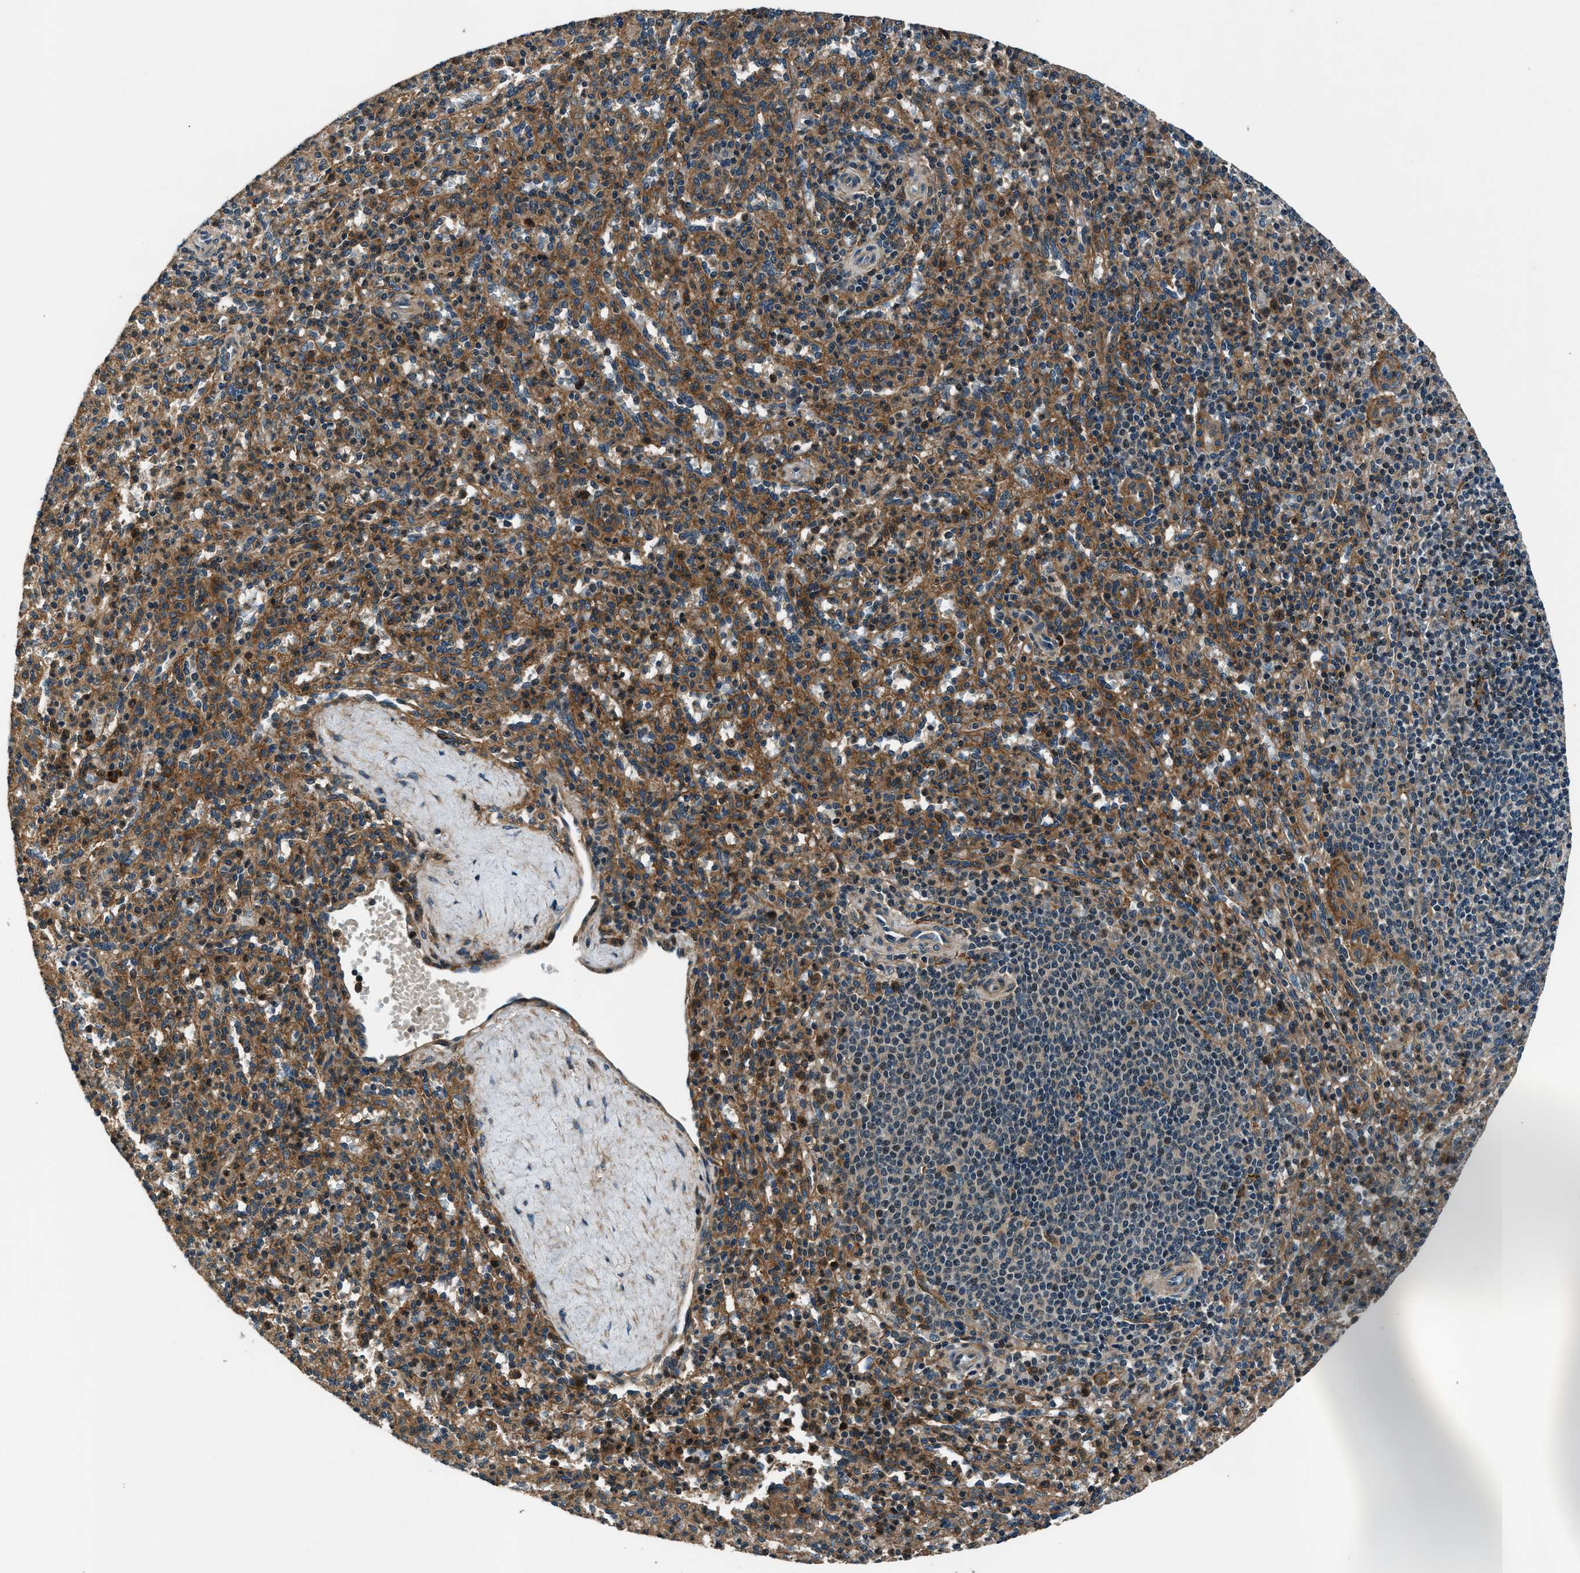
{"staining": {"intensity": "moderate", "quantity": "25%-75%", "location": "cytoplasmic/membranous"}, "tissue": "spleen", "cell_type": "Cells in red pulp", "image_type": "normal", "snomed": [{"axis": "morphology", "description": "Normal tissue, NOS"}, {"axis": "topography", "description": "Spleen"}], "caption": "High-magnification brightfield microscopy of unremarkable spleen stained with DAB (3,3'-diaminobenzidine) (brown) and counterstained with hematoxylin (blue). cells in red pulp exhibit moderate cytoplasmic/membranous expression is appreciated in approximately25%-75% of cells.", "gene": "ARHGEF11", "patient": {"sex": "male", "age": 36}}